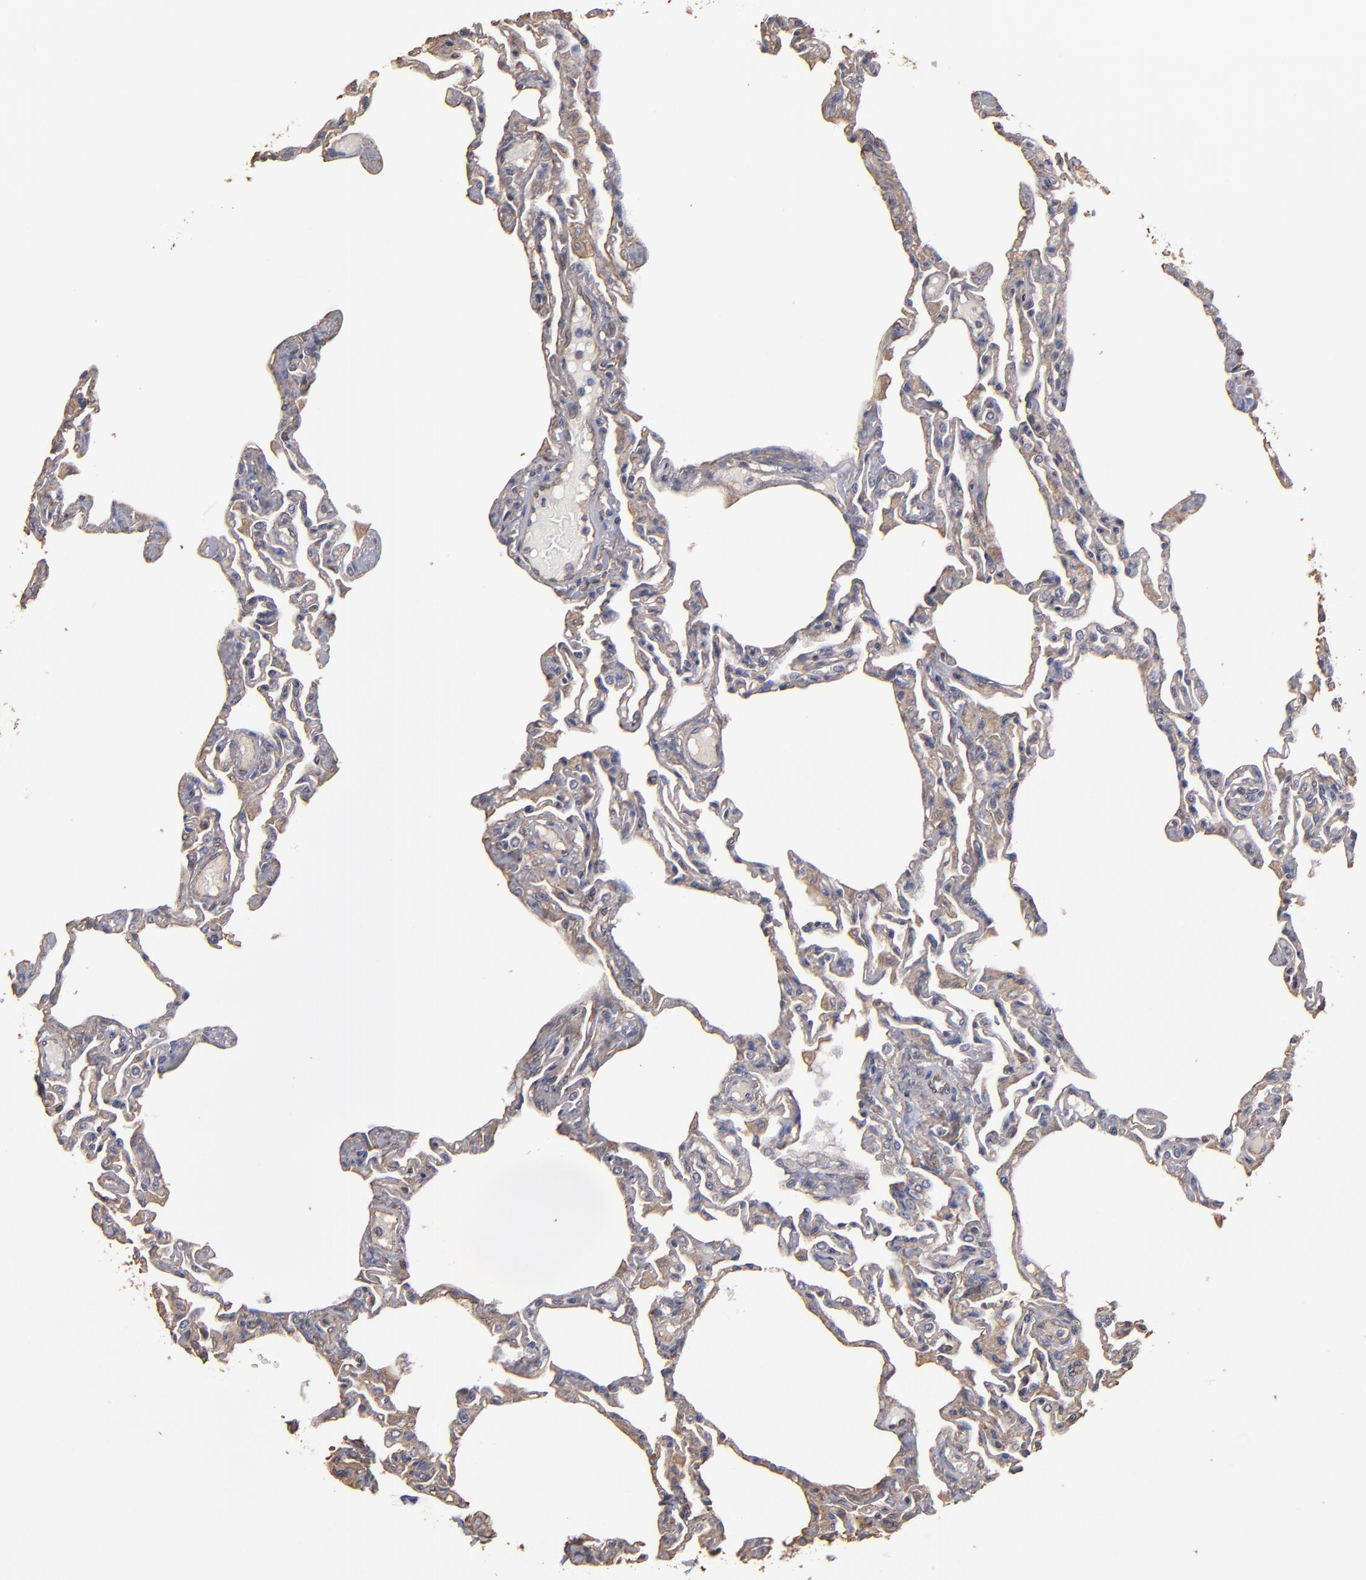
{"staining": {"intensity": "weak", "quantity": "25%-75%", "location": "cytoplasmic/membranous"}, "tissue": "lung", "cell_type": "Alveolar cells", "image_type": "normal", "snomed": [{"axis": "morphology", "description": "Normal tissue, NOS"}, {"axis": "topography", "description": "Lung"}], "caption": "Immunohistochemical staining of unremarkable lung shows low levels of weak cytoplasmic/membranous expression in approximately 25%-75% of alveolar cells. The staining was performed using DAB, with brown indicating positive protein expression. Nuclei are stained blue with hematoxylin.", "gene": "DMD", "patient": {"sex": "female", "age": 49}}